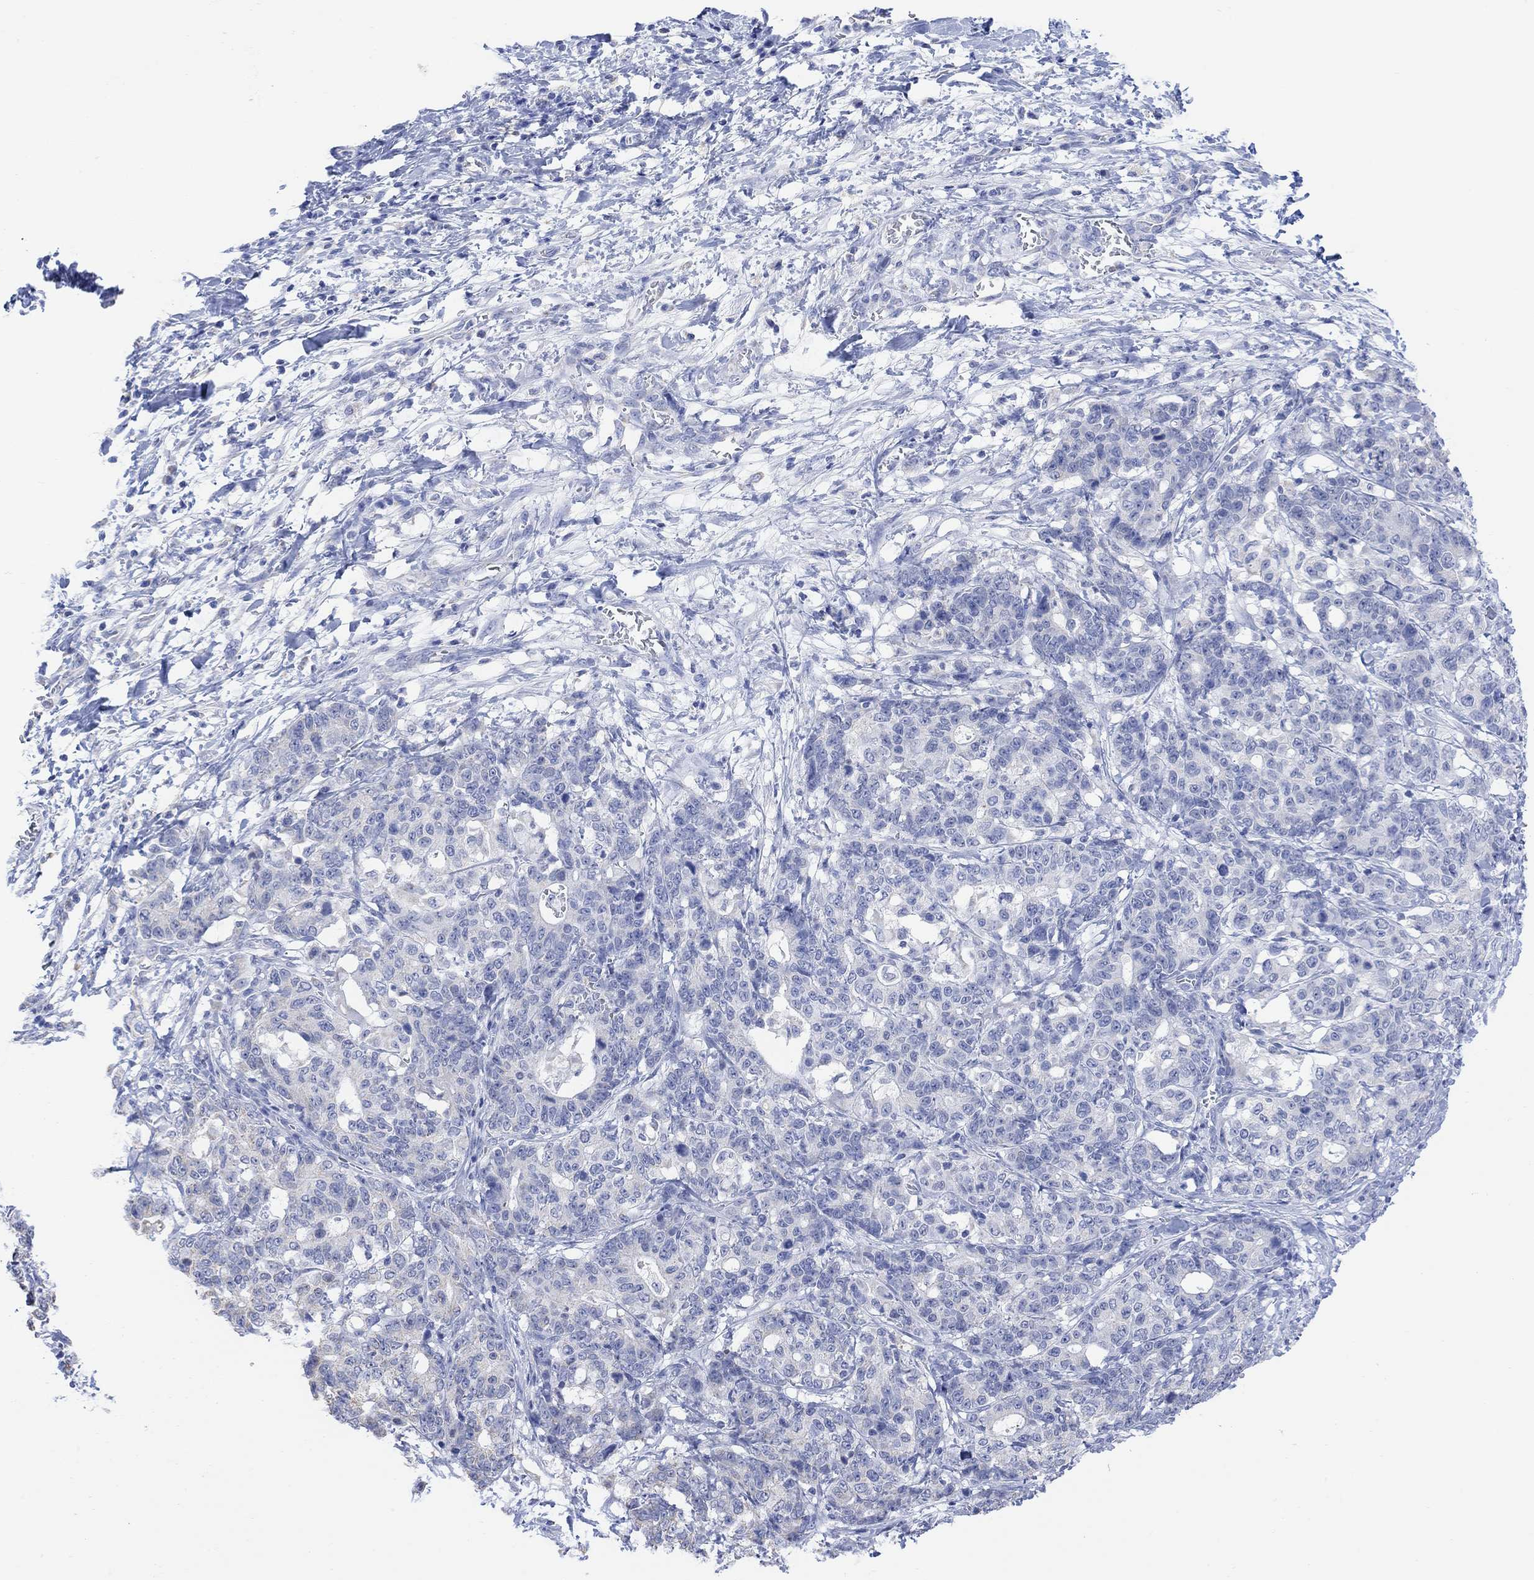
{"staining": {"intensity": "negative", "quantity": "none", "location": "none"}, "tissue": "stomach cancer", "cell_type": "Tumor cells", "image_type": "cancer", "snomed": [{"axis": "morphology", "description": "Normal tissue, NOS"}, {"axis": "morphology", "description": "Adenocarcinoma, NOS"}, {"axis": "topography", "description": "Stomach"}], "caption": "Protein analysis of adenocarcinoma (stomach) exhibits no significant expression in tumor cells.", "gene": "SYT12", "patient": {"sex": "female", "age": 64}}